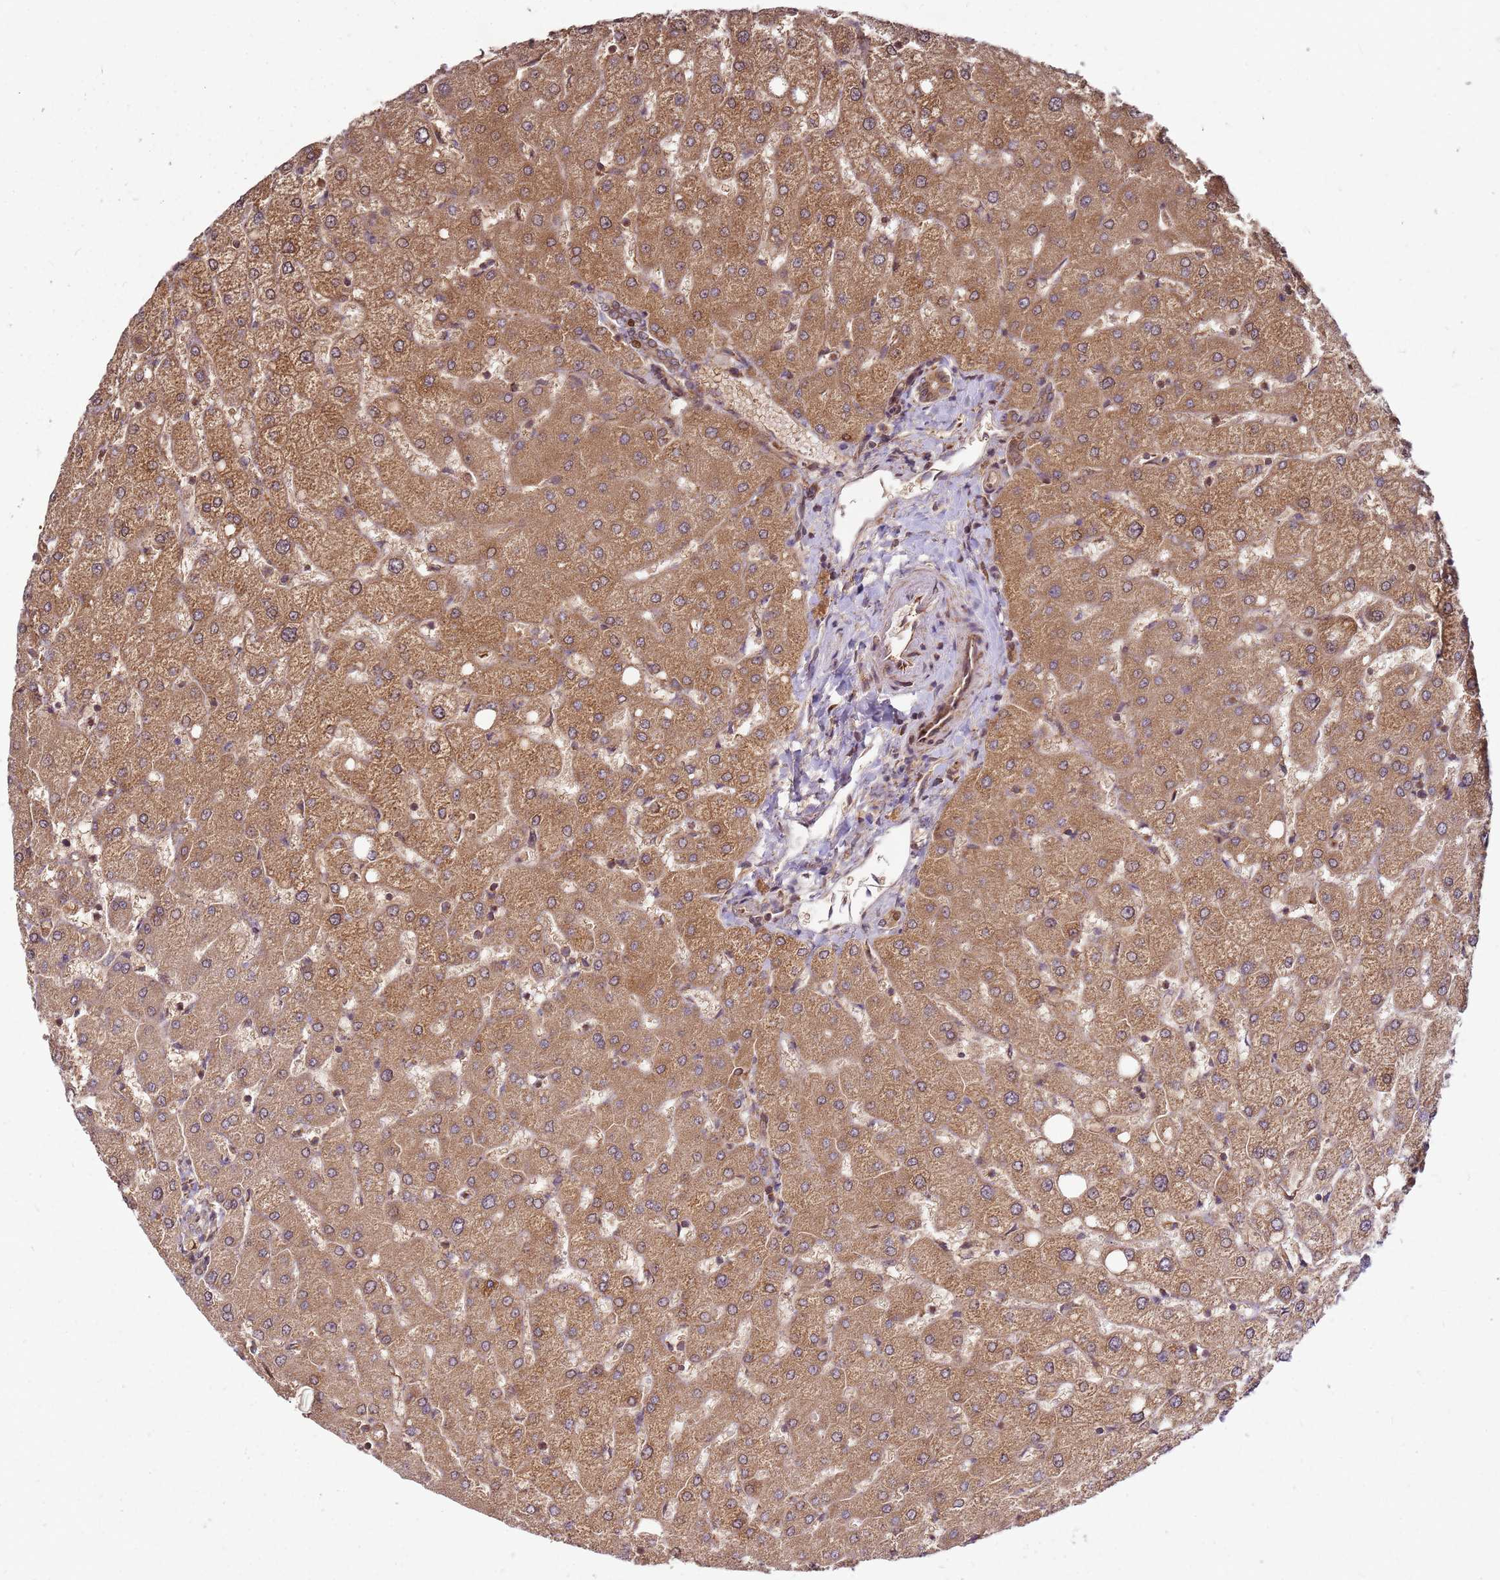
{"staining": {"intensity": "weak", "quantity": ">75%", "location": "cytoplasmic/membranous"}, "tissue": "liver", "cell_type": "Cholangiocytes", "image_type": "normal", "snomed": [{"axis": "morphology", "description": "Normal tissue, NOS"}, {"axis": "topography", "description": "Liver"}], "caption": "Immunohistochemical staining of unremarkable liver shows >75% levels of weak cytoplasmic/membranous protein positivity in approximately >75% of cholangiocytes. (brown staining indicates protein expression, while blue staining denotes nuclei).", "gene": "CCDC159", "patient": {"sex": "female", "age": 54}}